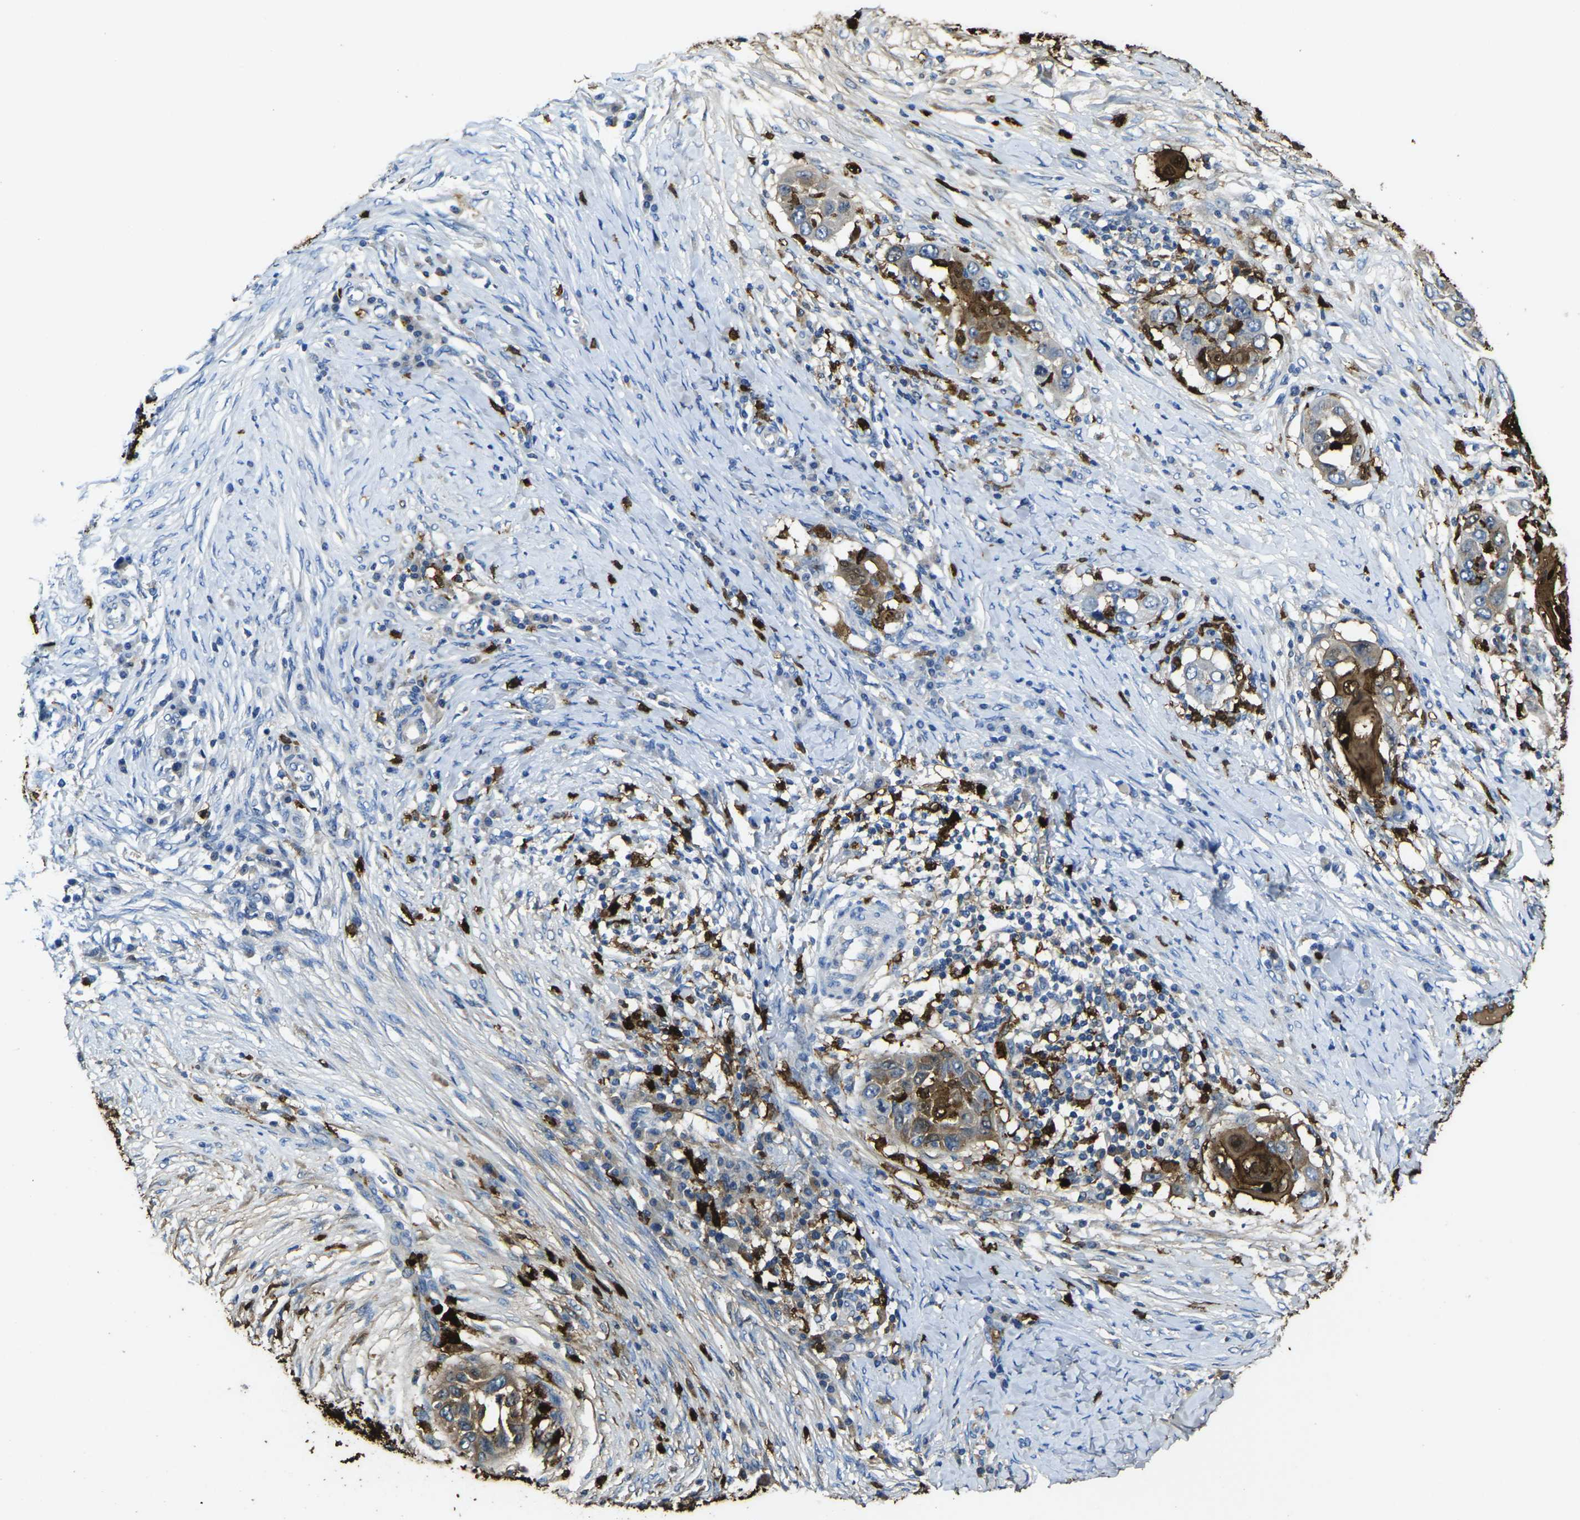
{"staining": {"intensity": "strong", "quantity": ">75%", "location": "cytoplasmic/membranous,nuclear"}, "tissue": "skin cancer", "cell_type": "Tumor cells", "image_type": "cancer", "snomed": [{"axis": "morphology", "description": "Squamous cell carcinoma, NOS"}, {"axis": "topography", "description": "Skin"}], "caption": "Squamous cell carcinoma (skin) stained for a protein (brown) displays strong cytoplasmic/membranous and nuclear positive staining in about >75% of tumor cells.", "gene": "S100A9", "patient": {"sex": "female", "age": 44}}